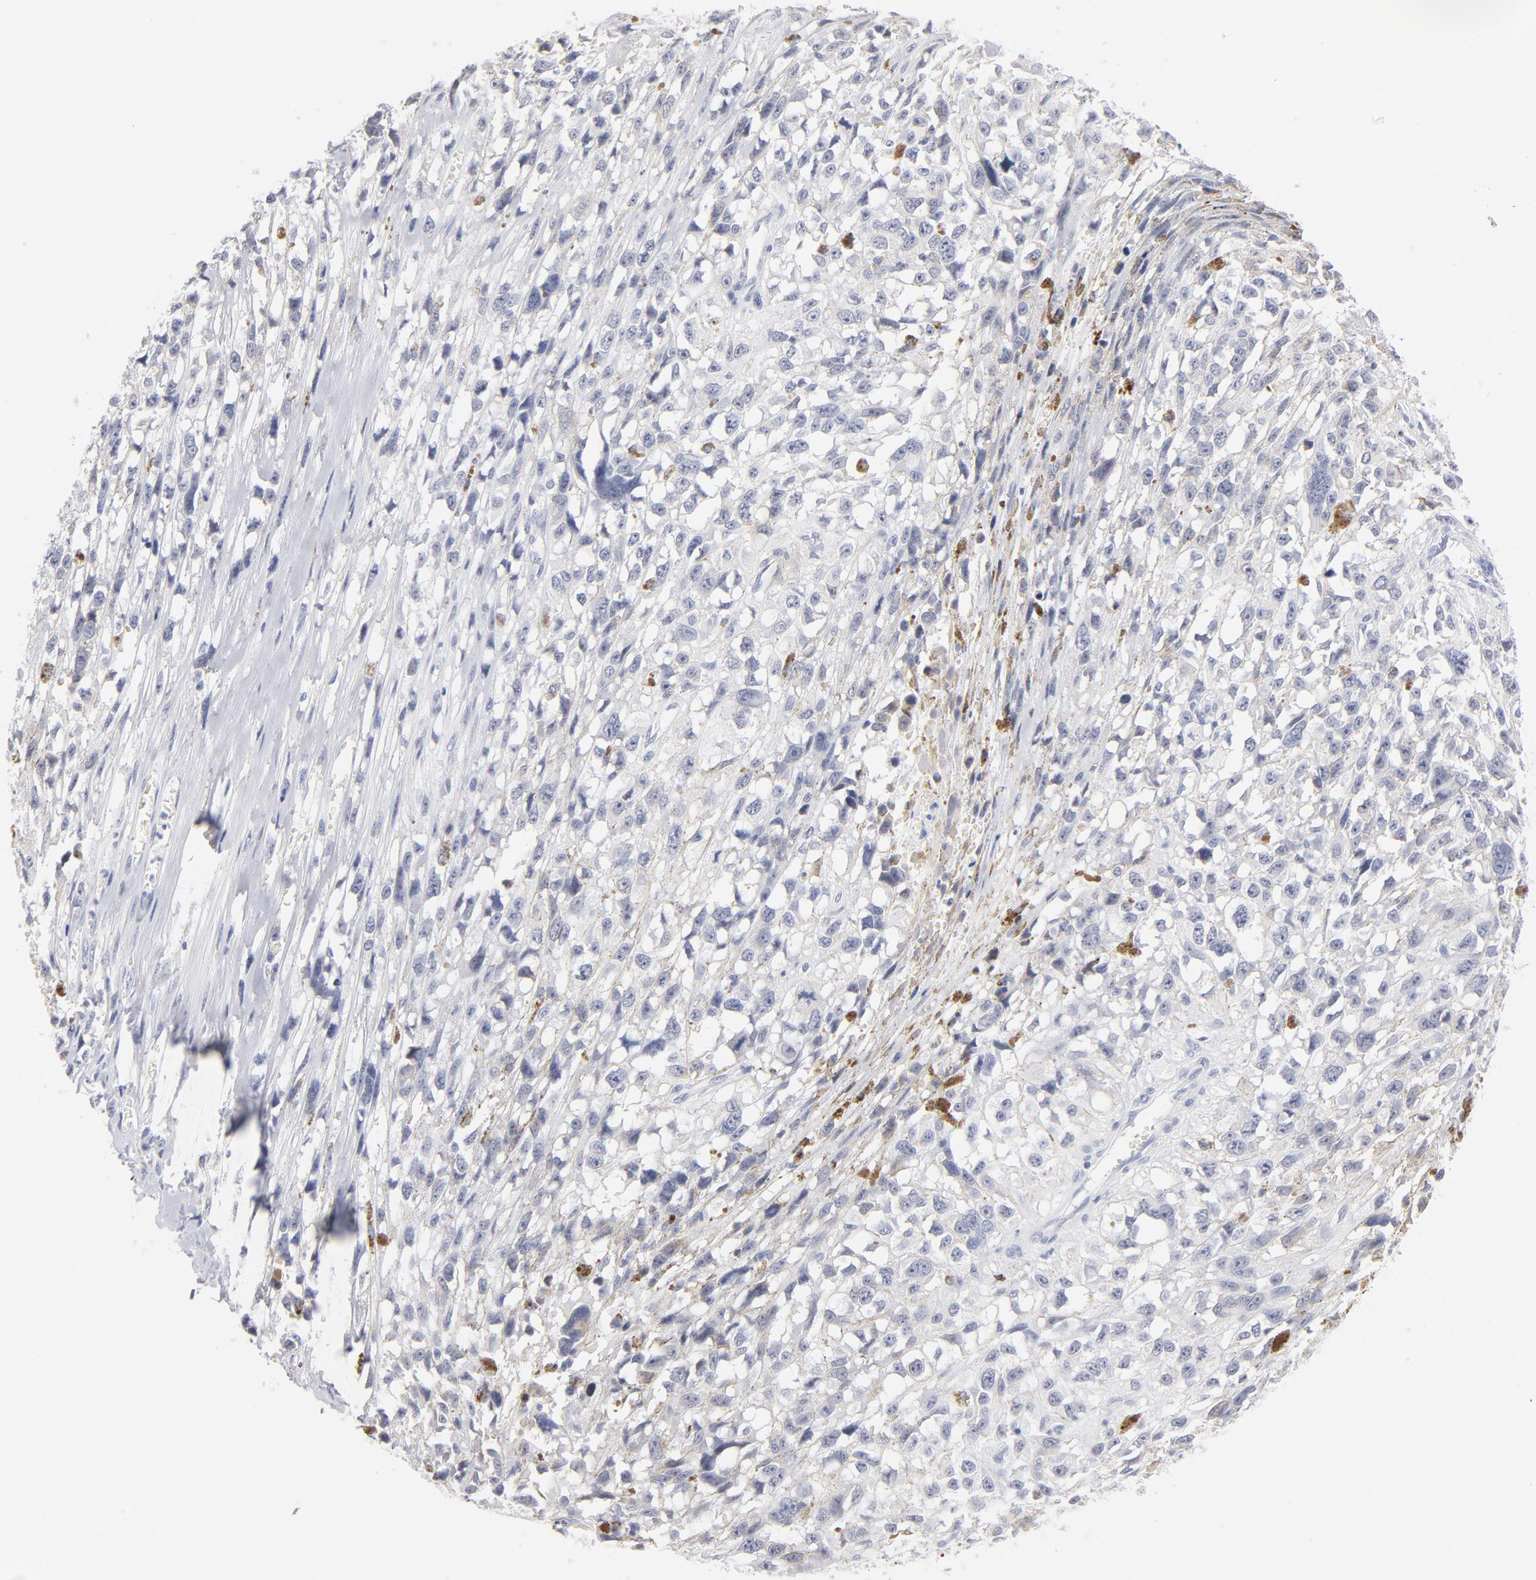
{"staining": {"intensity": "negative", "quantity": "none", "location": "none"}, "tissue": "melanoma", "cell_type": "Tumor cells", "image_type": "cancer", "snomed": [{"axis": "morphology", "description": "Malignant melanoma, Metastatic site"}, {"axis": "topography", "description": "Lymph node"}], "caption": "This micrograph is of malignant melanoma (metastatic site) stained with IHC to label a protein in brown with the nuclei are counter-stained blue. There is no expression in tumor cells.", "gene": "KHNYN", "patient": {"sex": "male", "age": 59}}